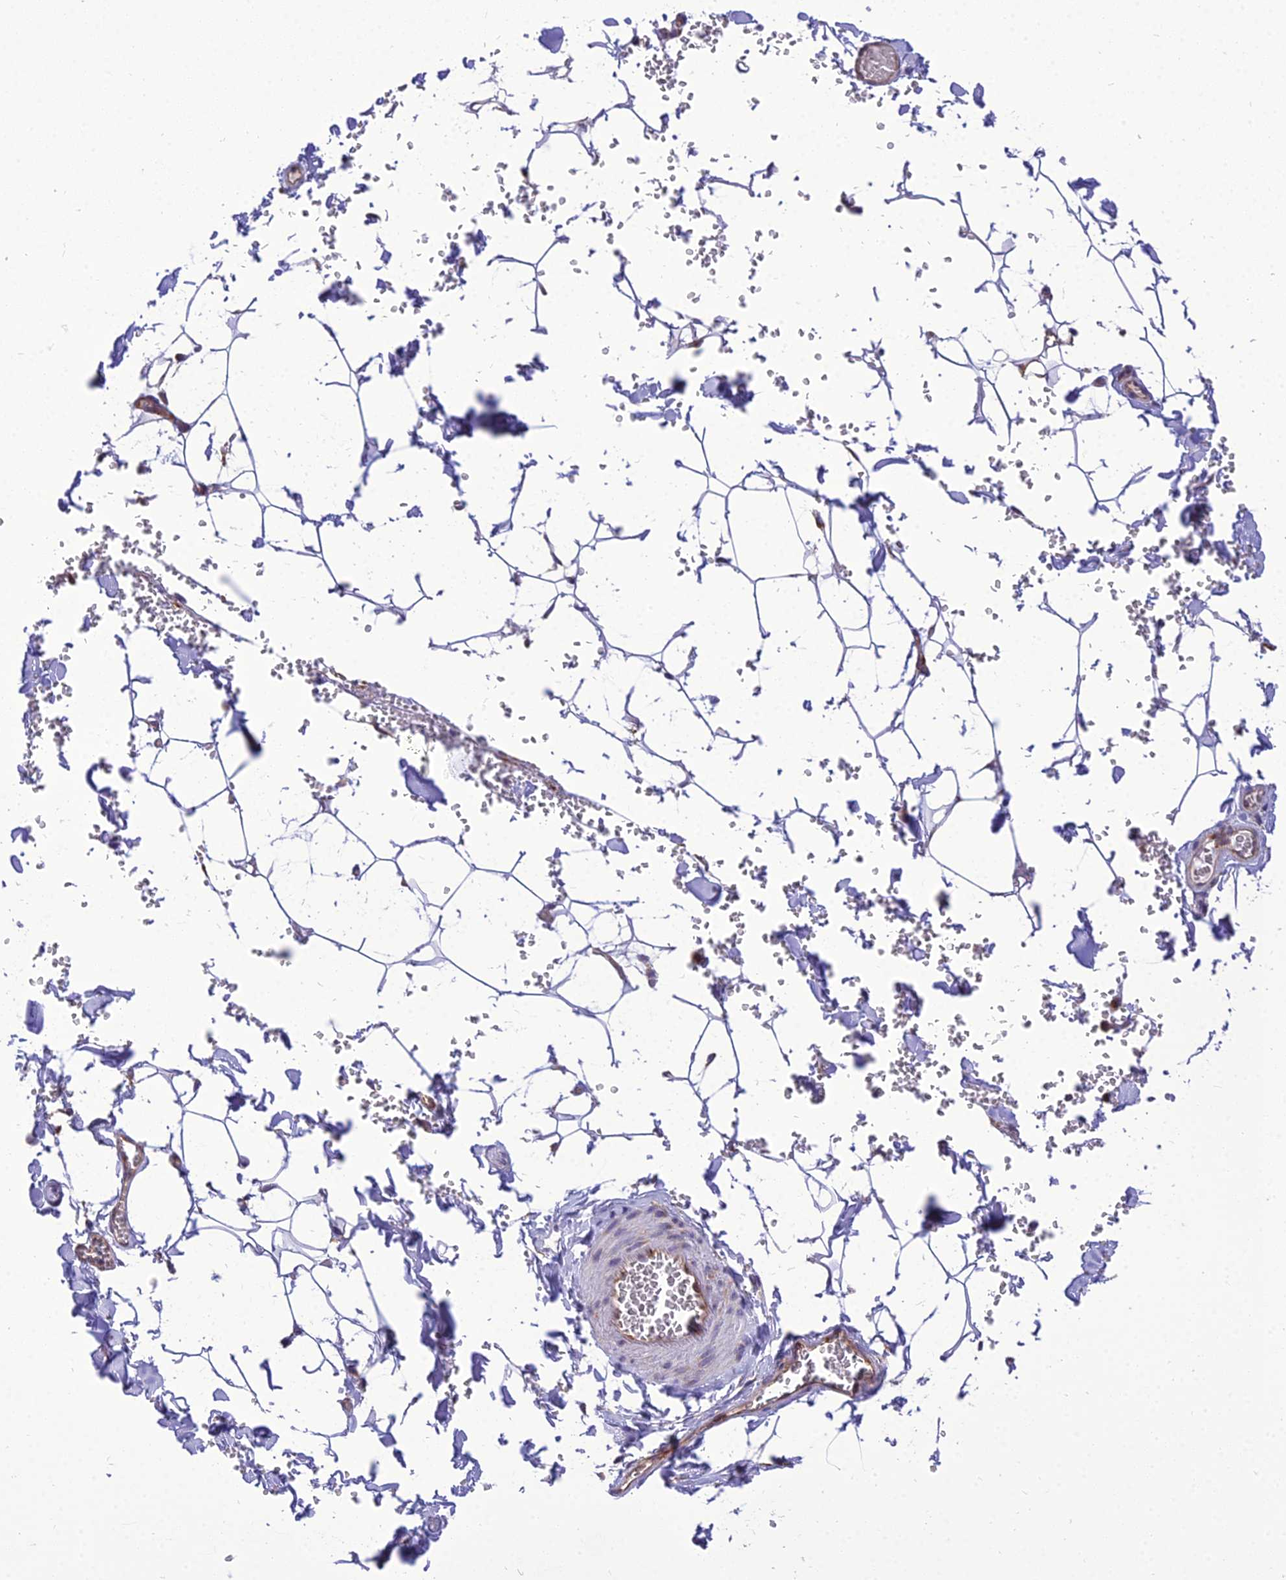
{"staining": {"intensity": "negative", "quantity": "none", "location": "none"}, "tissue": "adipose tissue", "cell_type": "Adipocytes", "image_type": "normal", "snomed": [{"axis": "morphology", "description": "Normal tissue, NOS"}, {"axis": "topography", "description": "Gallbladder"}, {"axis": "topography", "description": "Peripheral nerve tissue"}], "caption": "IHC image of unremarkable adipose tissue: human adipose tissue stained with DAB demonstrates no significant protein expression in adipocytes.", "gene": "DHCR7", "patient": {"sex": "male", "age": 38}}